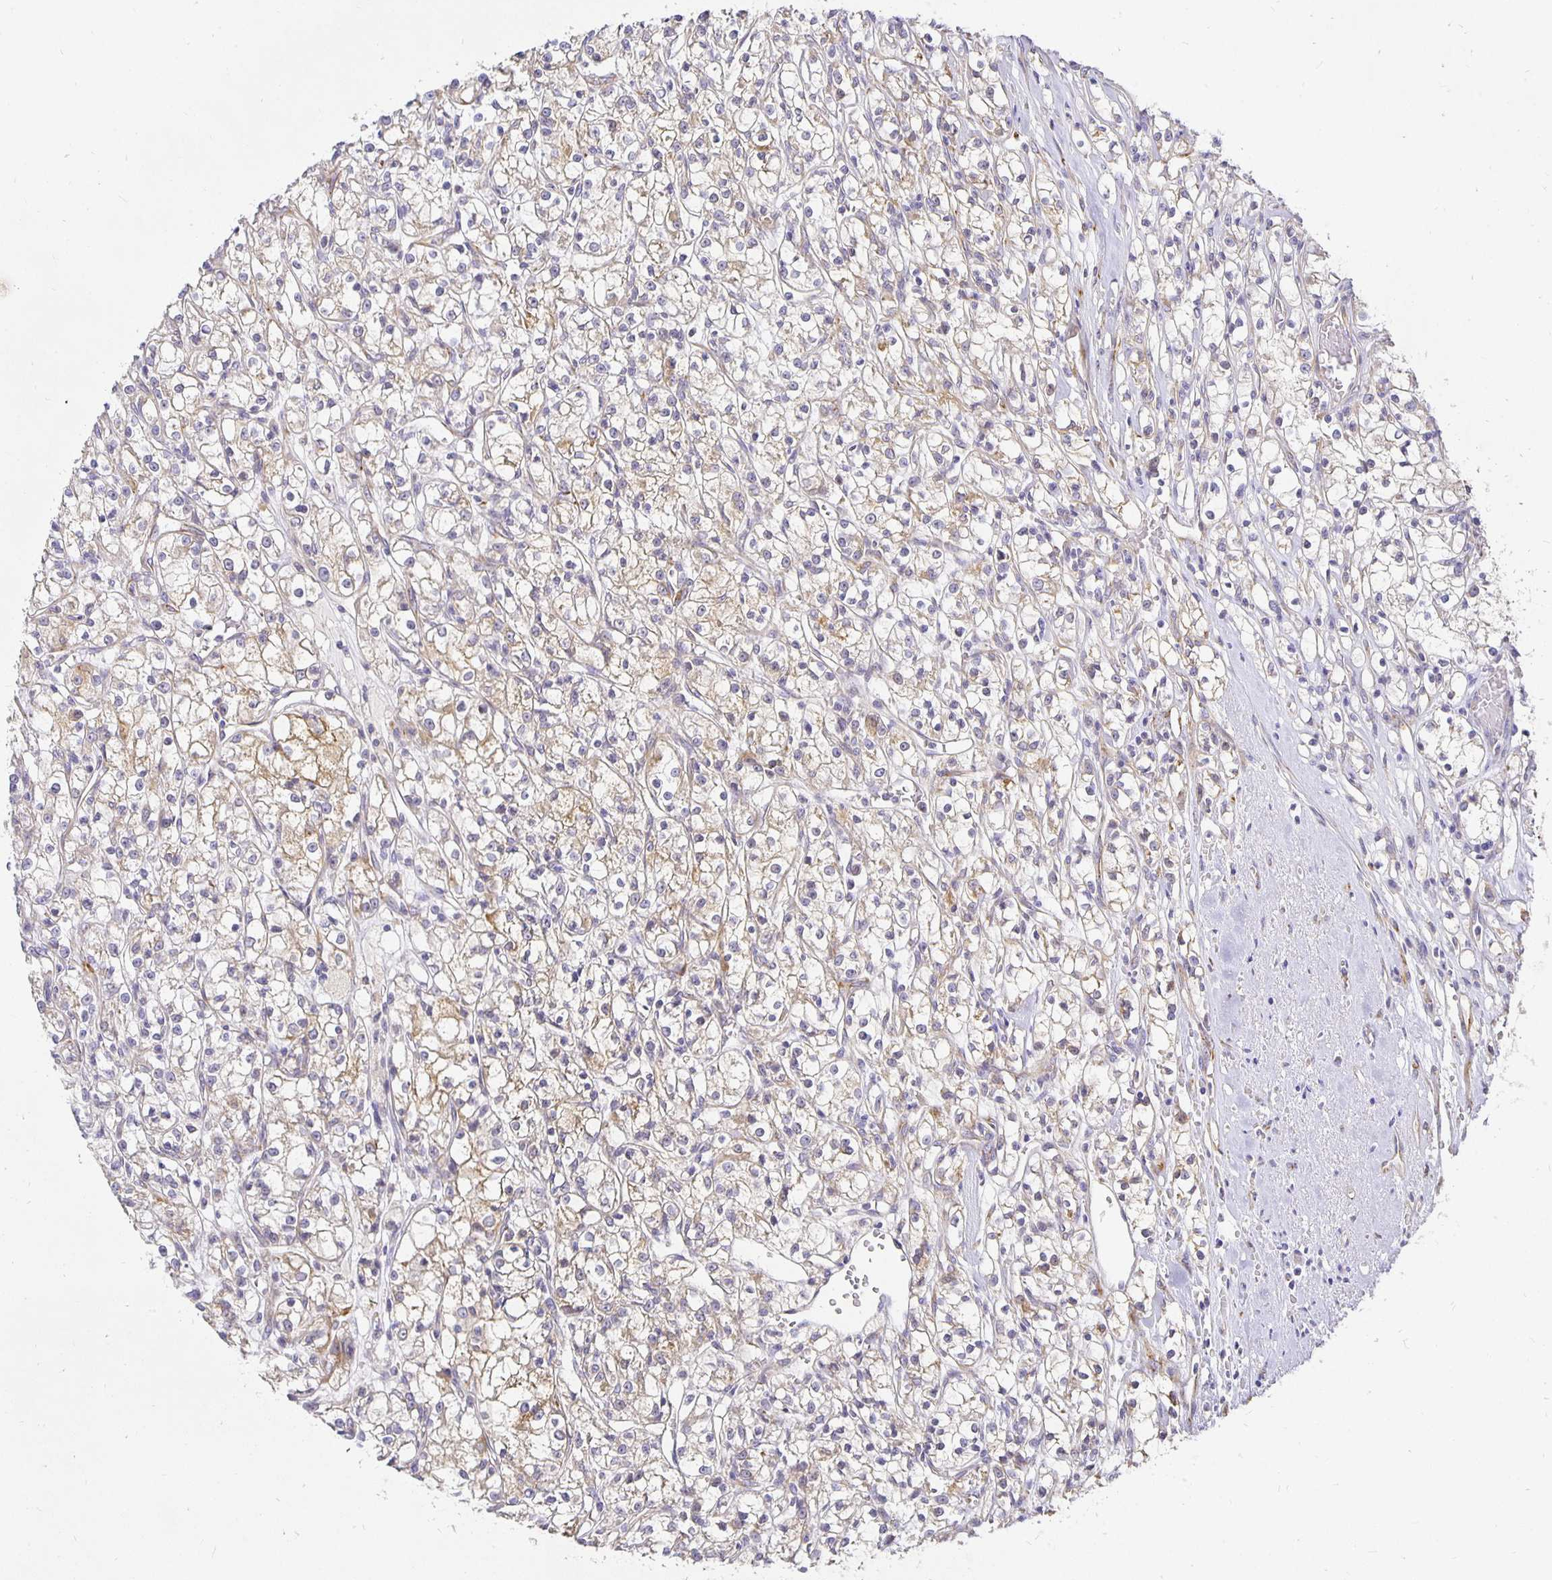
{"staining": {"intensity": "weak", "quantity": ">75%", "location": "cytoplasmic/membranous"}, "tissue": "renal cancer", "cell_type": "Tumor cells", "image_type": "cancer", "snomed": [{"axis": "morphology", "description": "Adenocarcinoma, NOS"}, {"axis": "topography", "description": "Kidney"}], "caption": "Immunohistochemistry (IHC) (DAB (3,3'-diaminobenzidine)) staining of adenocarcinoma (renal) reveals weak cytoplasmic/membranous protein positivity in approximately >75% of tumor cells.", "gene": "PLOD1", "patient": {"sex": "female", "age": 59}}